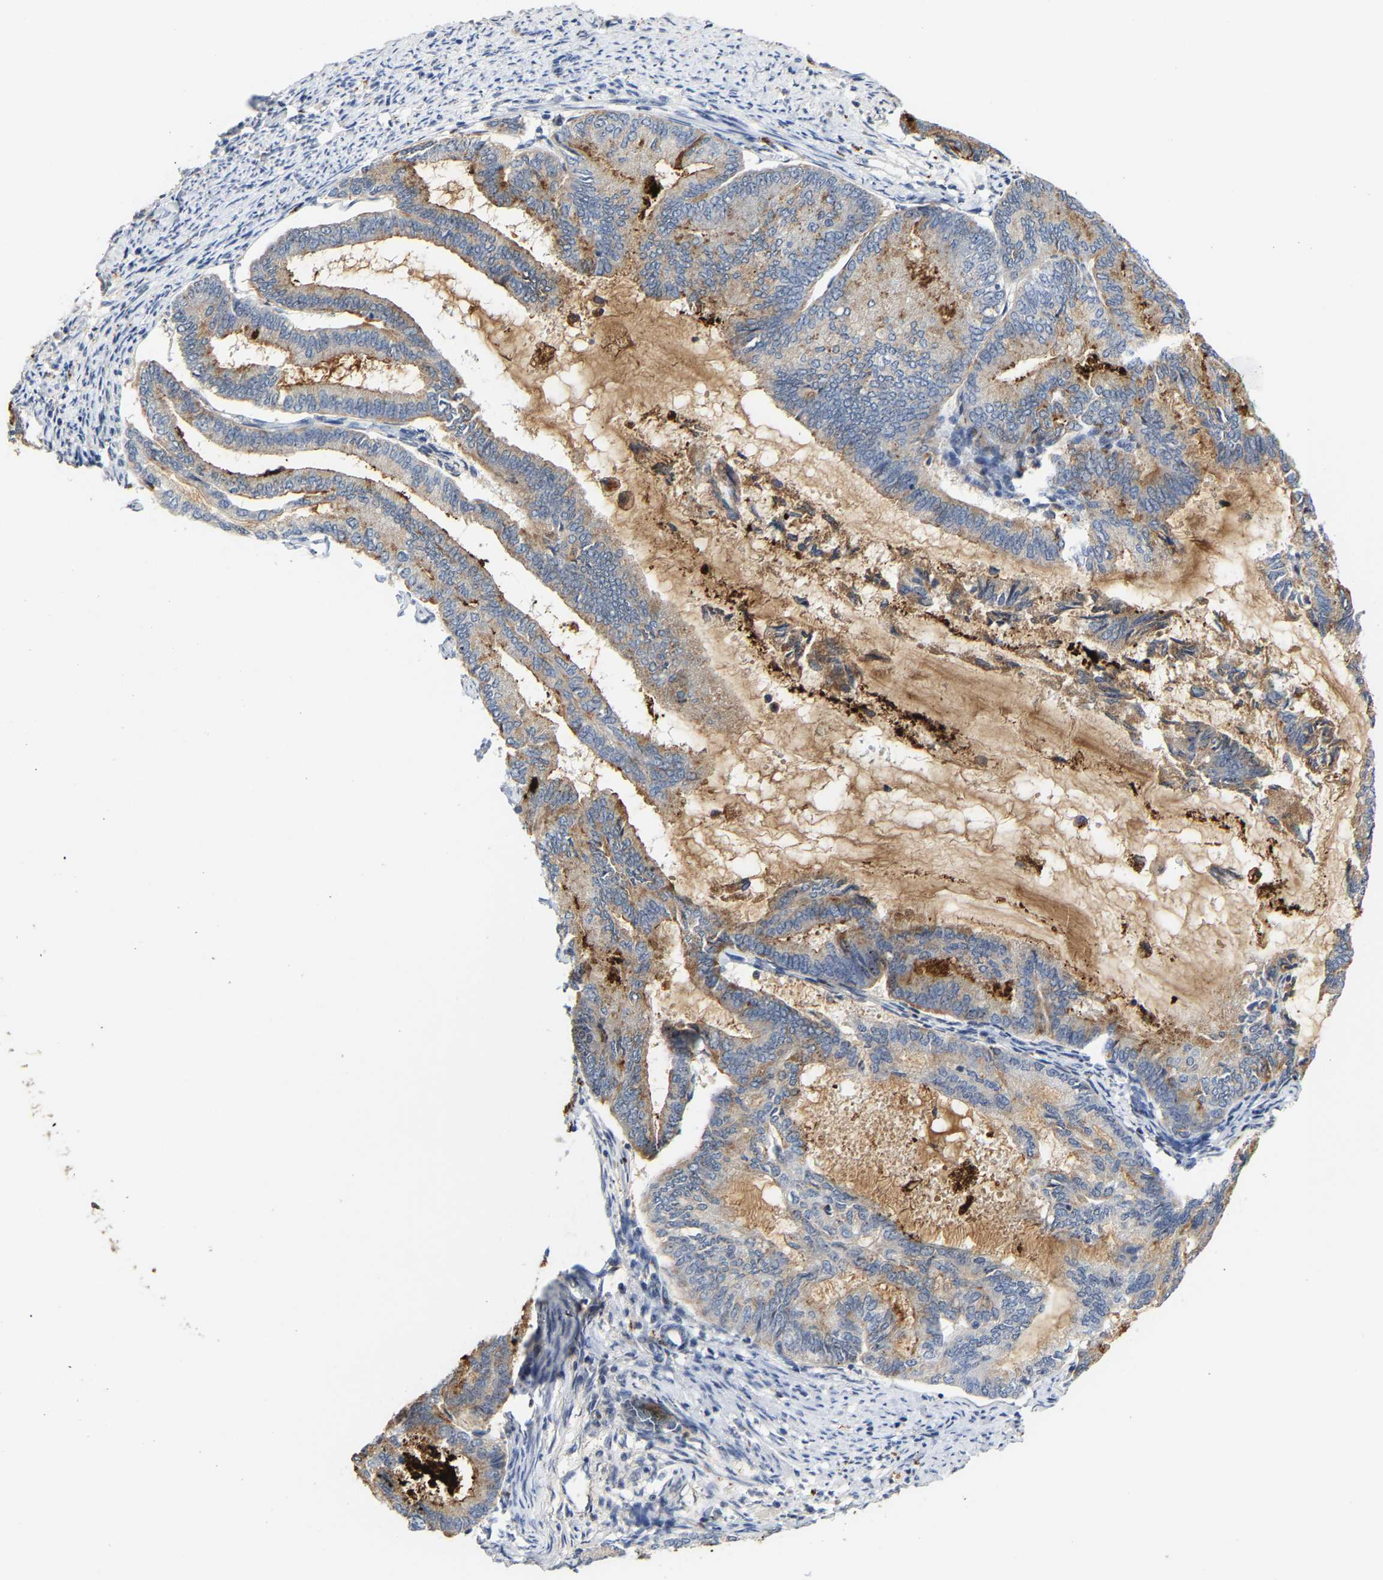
{"staining": {"intensity": "moderate", "quantity": "25%-75%", "location": "cytoplasmic/membranous"}, "tissue": "endometrial cancer", "cell_type": "Tumor cells", "image_type": "cancer", "snomed": [{"axis": "morphology", "description": "Adenocarcinoma, NOS"}, {"axis": "topography", "description": "Endometrium"}], "caption": "The histopathology image demonstrates staining of endometrial cancer (adenocarcinoma), revealing moderate cytoplasmic/membranous protein positivity (brown color) within tumor cells.", "gene": "NOP58", "patient": {"sex": "female", "age": 86}}